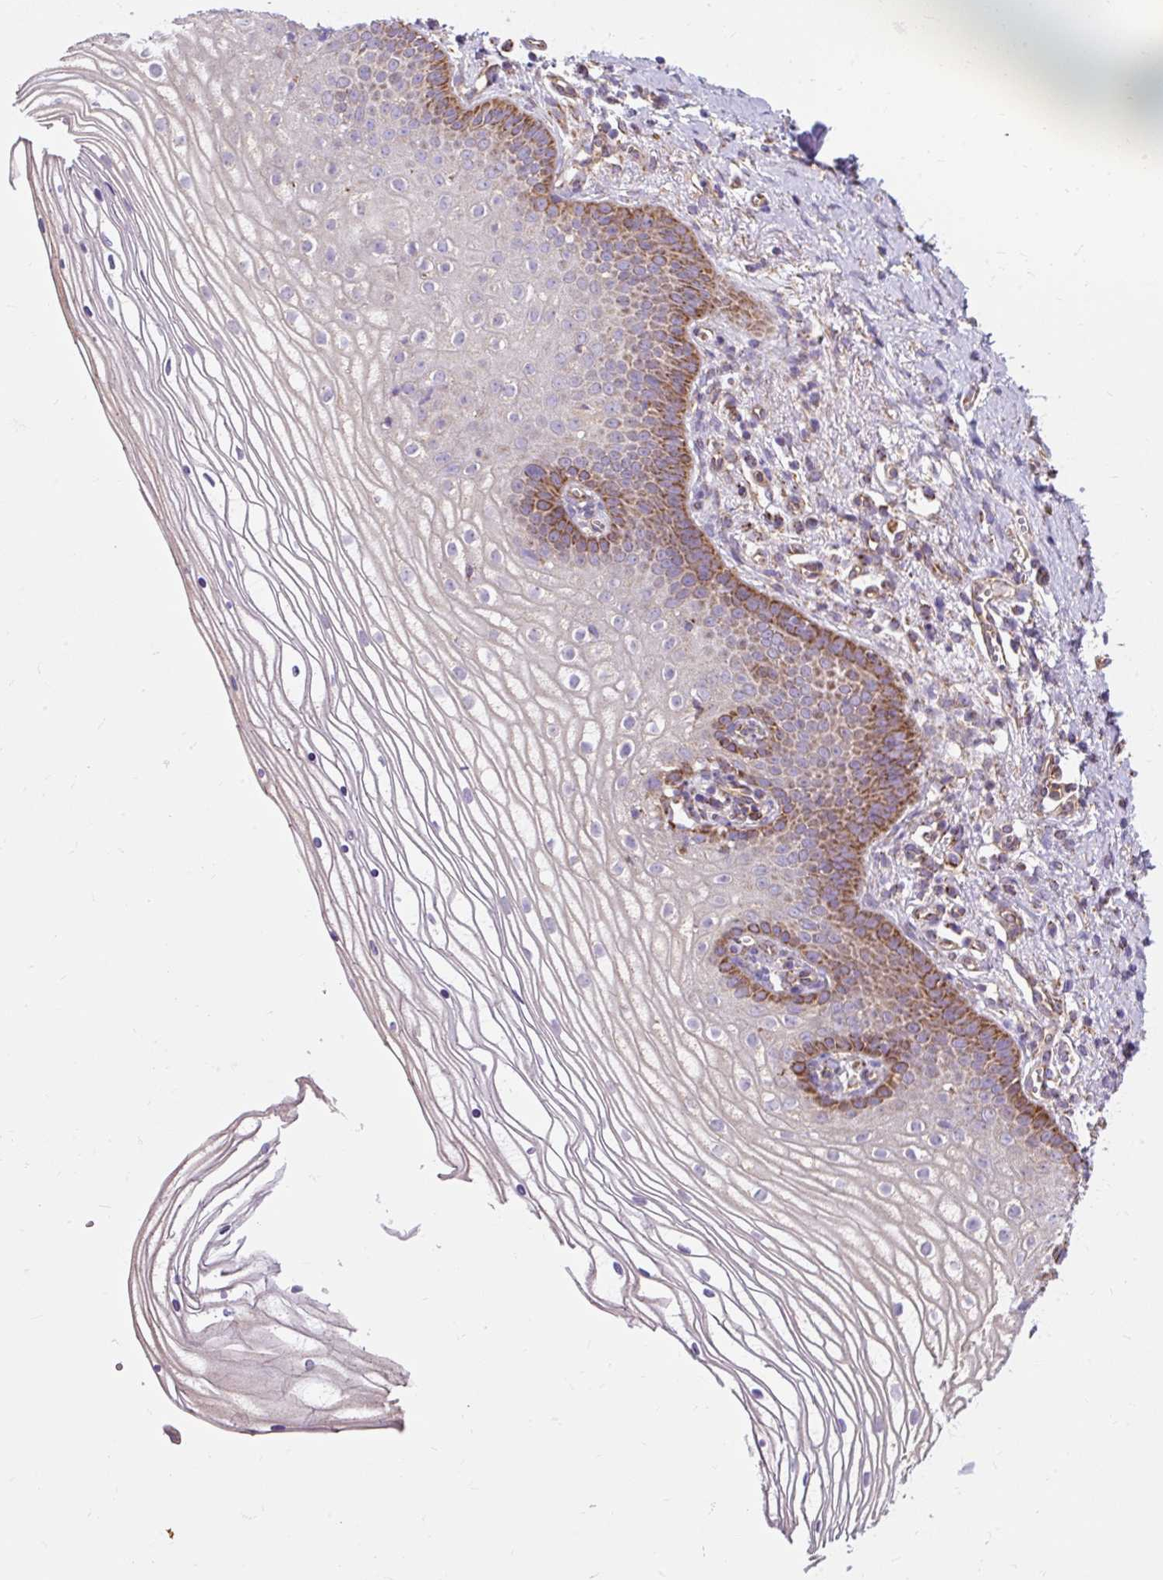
{"staining": {"intensity": "moderate", "quantity": ">75%", "location": "cytoplasmic/membranous"}, "tissue": "vagina", "cell_type": "Squamous epithelial cells", "image_type": "normal", "snomed": [{"axis": "morphology", "description": "Normal tissue, NOS"}, {"axis": "topography", "description": "Vagina"}], "caption": "Immunohistochemical staining of normal vagina shows medium levels of moderate cytoplasmic/membranous staining in approximately >75% of squamous epithelial cells.", "gene": "CEP290", "patient": {"sex": "female", "age": 56}}